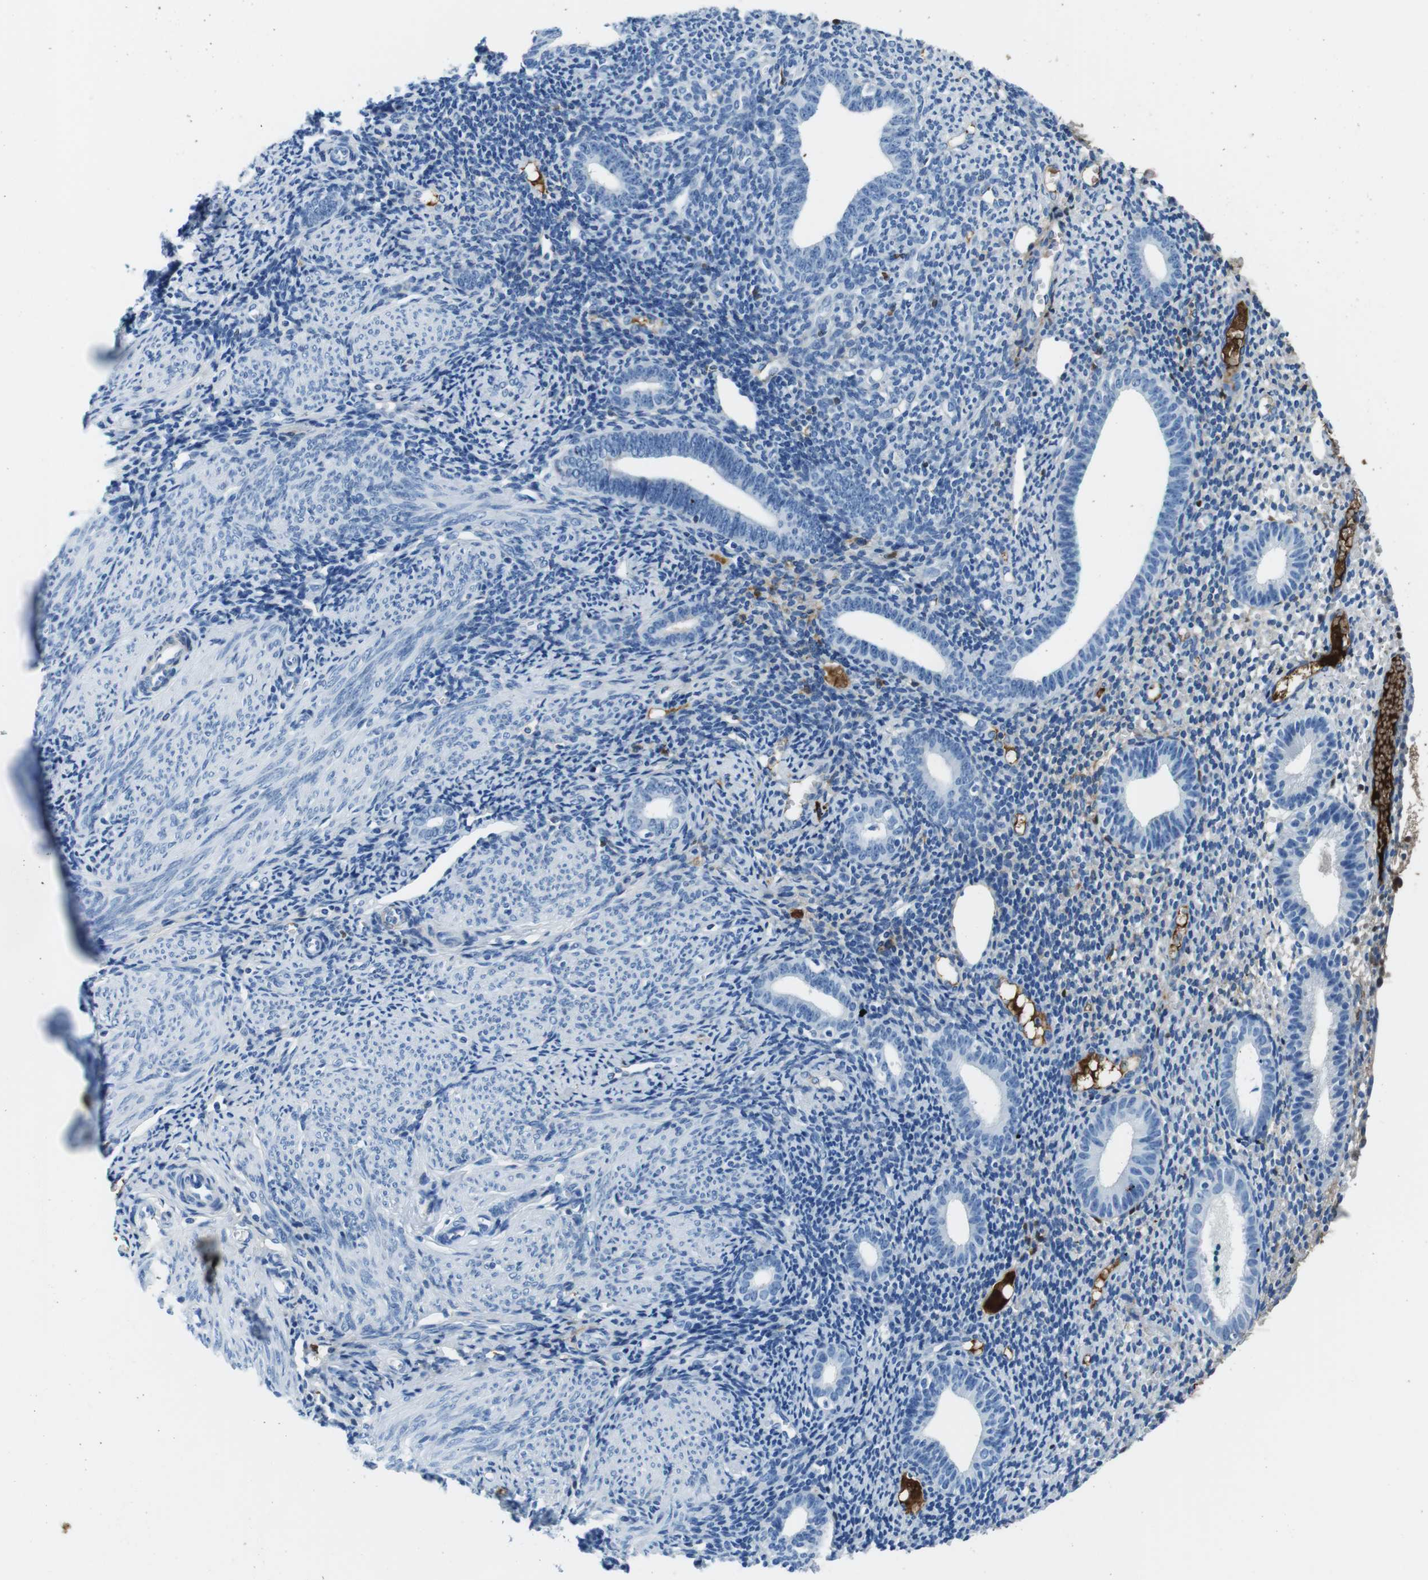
{"staining": {"intensity": "negative", "quantity": "none", "location": "none"}, "tissue": "endometrium", "cell_type": "Cells in endometrial stroma", "image_type": "normal", "snomed": [{"axis": "morphology", "description": "Normal tissue, NOS"}, {"axis": "topography", "description": "Endometrium"}], "caption": "A high-resolution photomicrograph shows immunohistochemistry (IHC) staining of unremarkable endometrium, which displays no significant expression in cells in endometrial stroma. (Stains: DAB (3,3'-diaminobenzidine) IHC with hematoxylin counter stain, Microscopy: brightfield microscopy at high magnification).", "gene": "IGKC", "patient": {"sex": "female", "age": 50}}